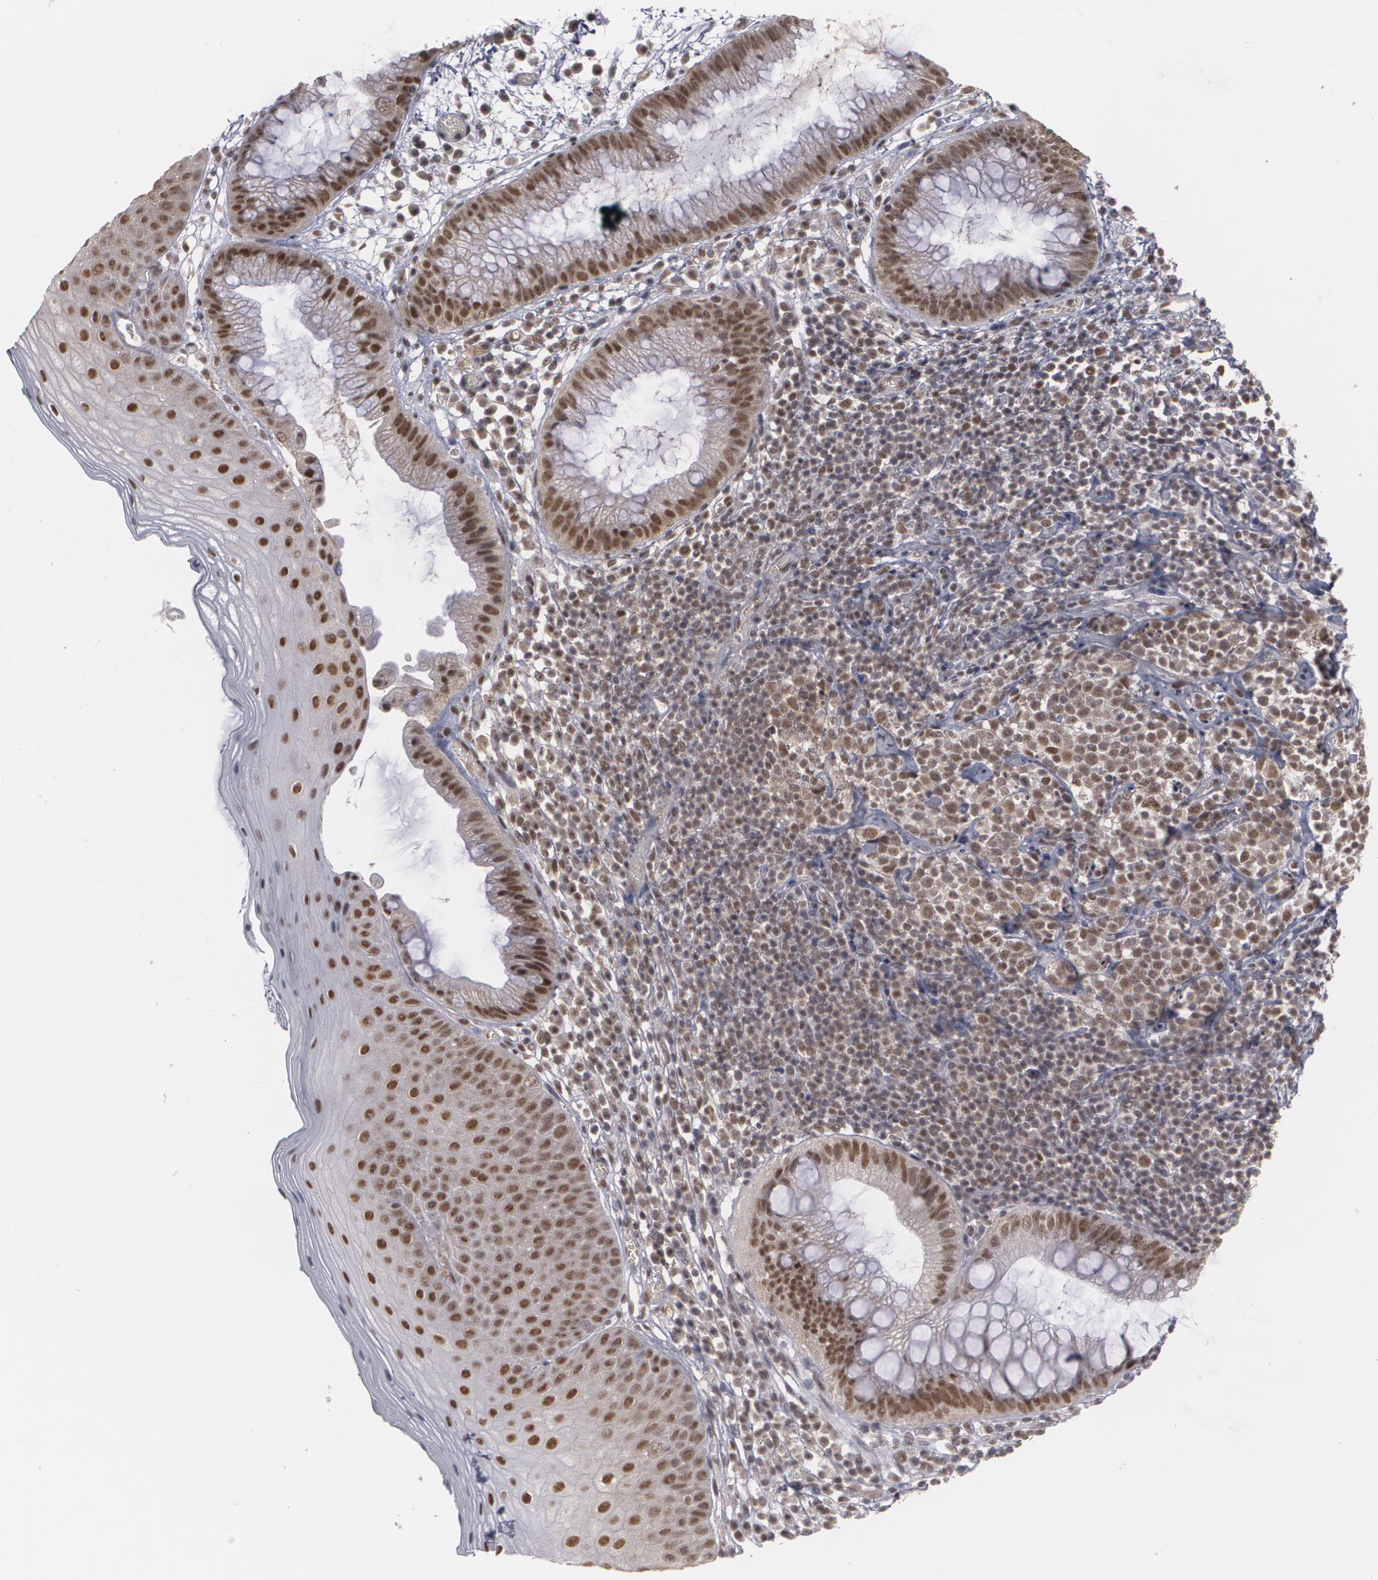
{"staining": {"intensity": "strong", "quantity": ">75%", "location": "nuclear"}, "tissue": "skin", "cell_type": "Epidermal cells", "image_type": "normal", "snomed": [{"axis": "morphology", "description": "Normal tissue, NOS"}, {"axis": "morphology", "description": "Hemorrhoids"}, {"axis": "morphology", "description": "Inflammation, NOS"}, {"axis": "topography", "description": "Anal"}], "caption": "Epidermal cells exhibit high levels of strong nuclear expression in approximately >75% of cells in normal human skin. The staining was performed using DAB (3,3'-diaminobenzidine) to visualize the protein expression in brown, while the nuclei were stained in blue with hematoxylin (Magnification: 20x).", "gene": "INTS6L", "patient": {"sex": "male", "age": 60}}